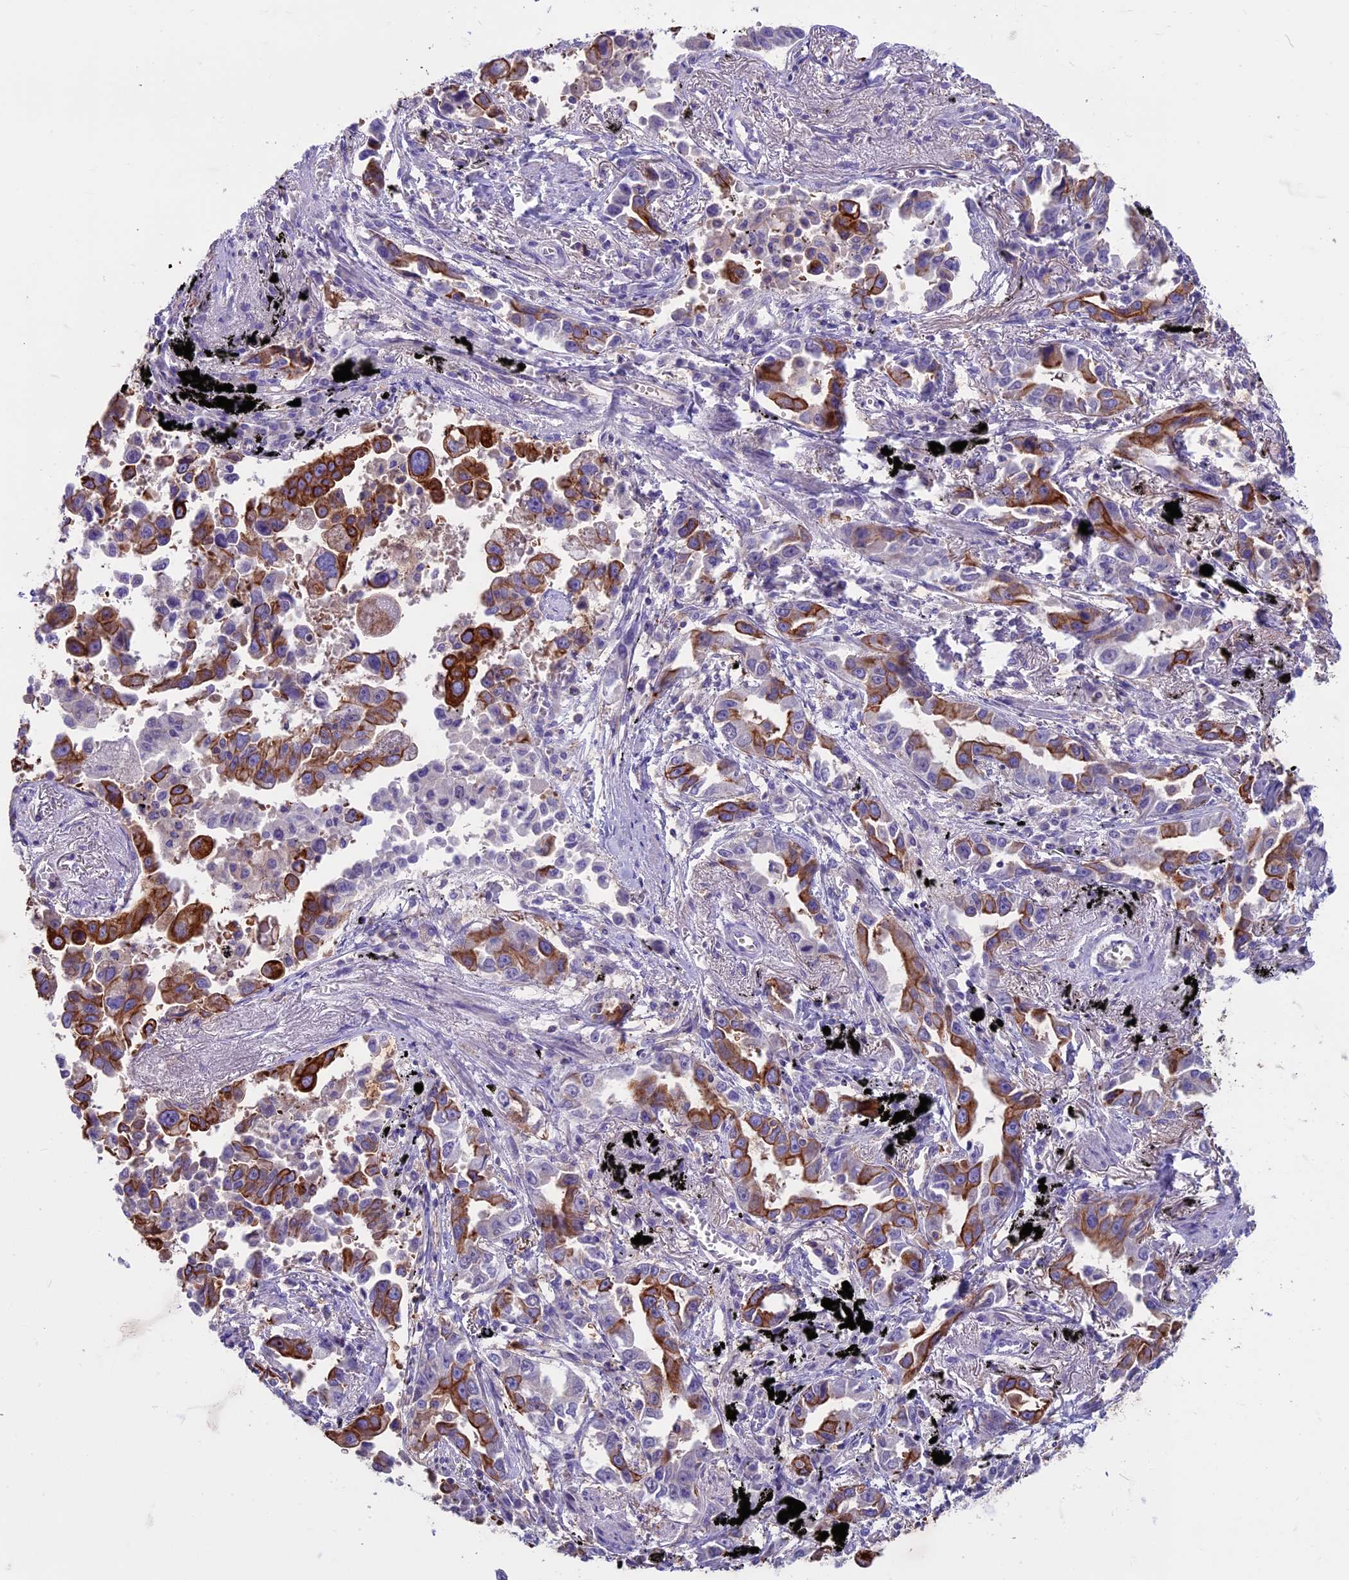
{"staining": {"intensity": "strong", "quantity": "25%-75%", "location": "cytoplasmic/membranous"}, "tissue": "lung cancer", "cell_type": "Tumor cells", "image_type": "cancer", "snomed": [{"axis": "morphology", "description": "Adenocarcinoma, NOS"}, {"axis": "topography", "description": "Lung"}], "caption": "IHC (DAB) staining of human lung cancer (adenocarcinoma) displays strong cytoplasmic/membranous protein positivity in approximately 25%-75% of tumor cells.", "gene": "CDAN1", "patient": {"sex": "male", "age": 67}}